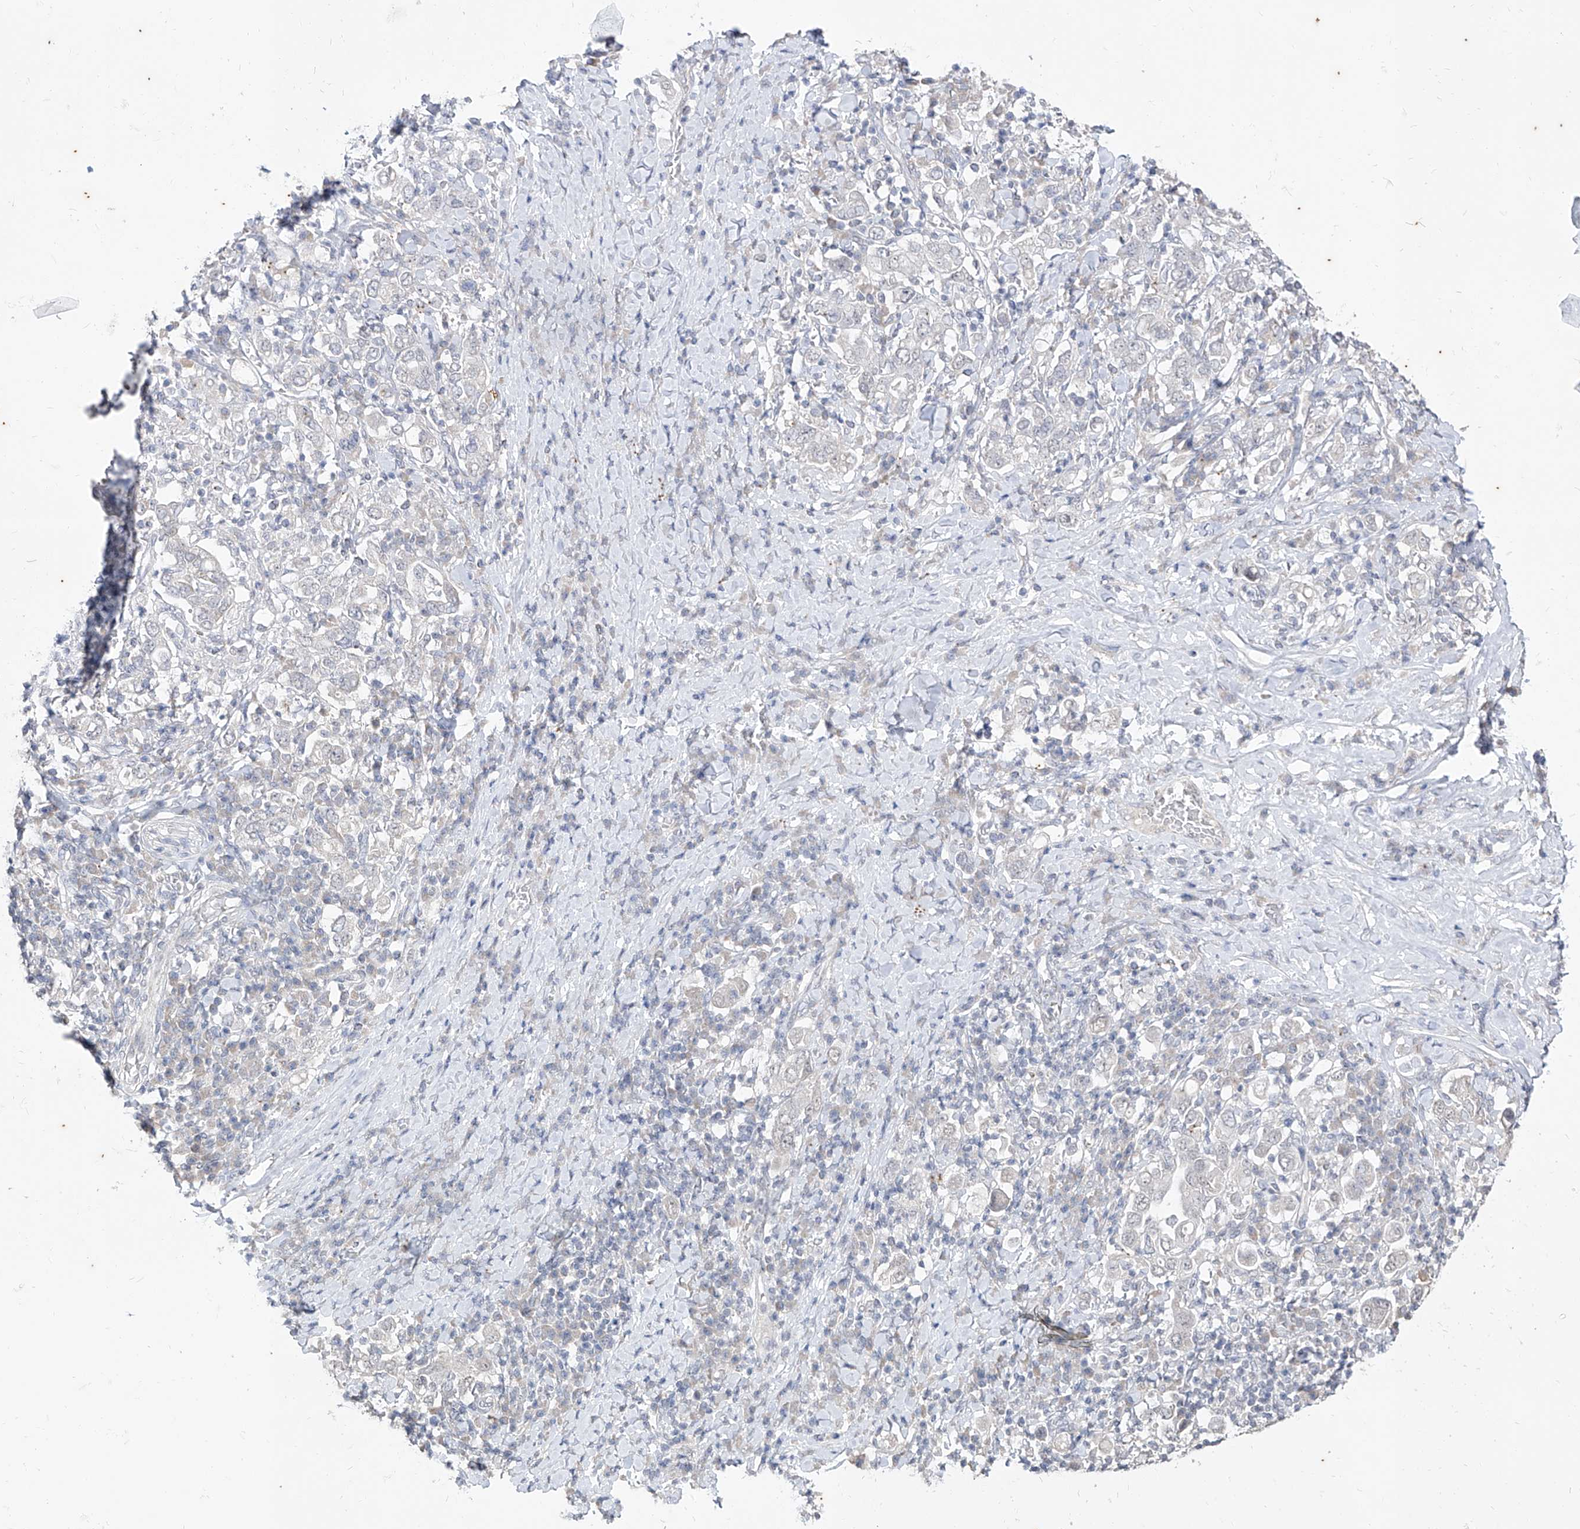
{"staining": {"intensity": "negative", "quantity": "none", "location": "none"}, "tissue": "stomach cancer", "cell_type": "Tumor cells", "image_type": "cancer", "snomed": [{"axis": "morphology", "description": "Adenocarcinoma, NOS"}, {"axis": "topography", "description": "Stomach, upper"}], "caption": "This photomicrograph is of stomach cancer (adenocarcinoma) stained with IHC to label a protein in brown with the nuclei are counter-stained blue. There is no positivity in tumor cells. (Brightfield microscopy of DAB (3,3'-diaminobenzidine) immunohistochemistry (IHC) at high magnification).", "gene": "PHF20L1", "patient": {"sex": "male", "age": 62}}